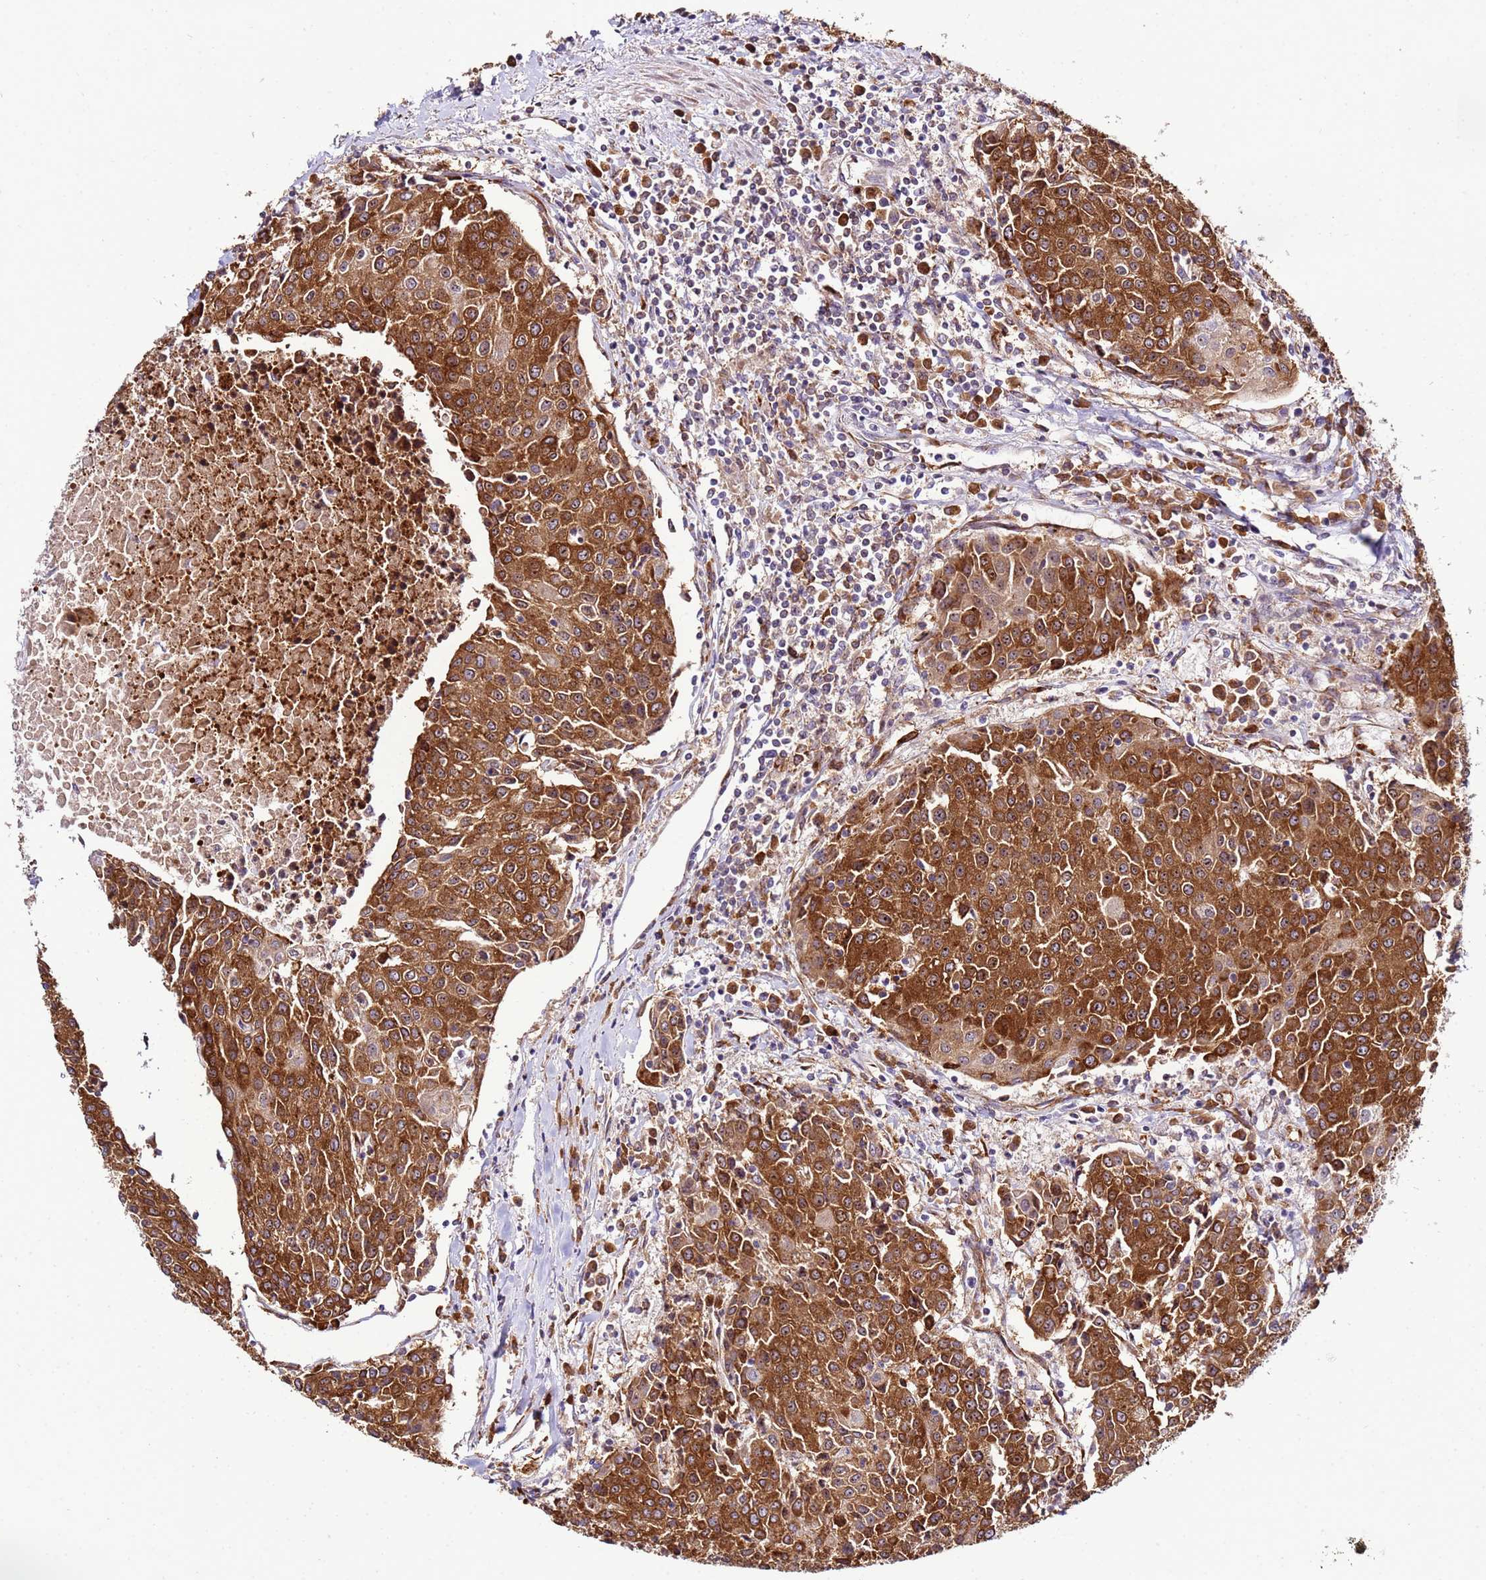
{"staining": {"intensity": "strong", "quantity": ">75%", "location": "cytoplasmic/membranous"}, "tissue": "urothelial cancer", "cell_type": "Tumor cells", "image_type": "cancer", "snomed": [{"axis": "morphology", "description": "Urothelial carcinoma, High grade"}, {"axis": "topography", "description": "Urinary bladder"}], "caption": "Protein analysis of urothelial carcinoma (high-grade) tissue displays strong cytoplasmic/membranous staining in approximately >75% of tumor cells.", "gene": "NOL8", "patient": {"sex": "female", "age": 85}}